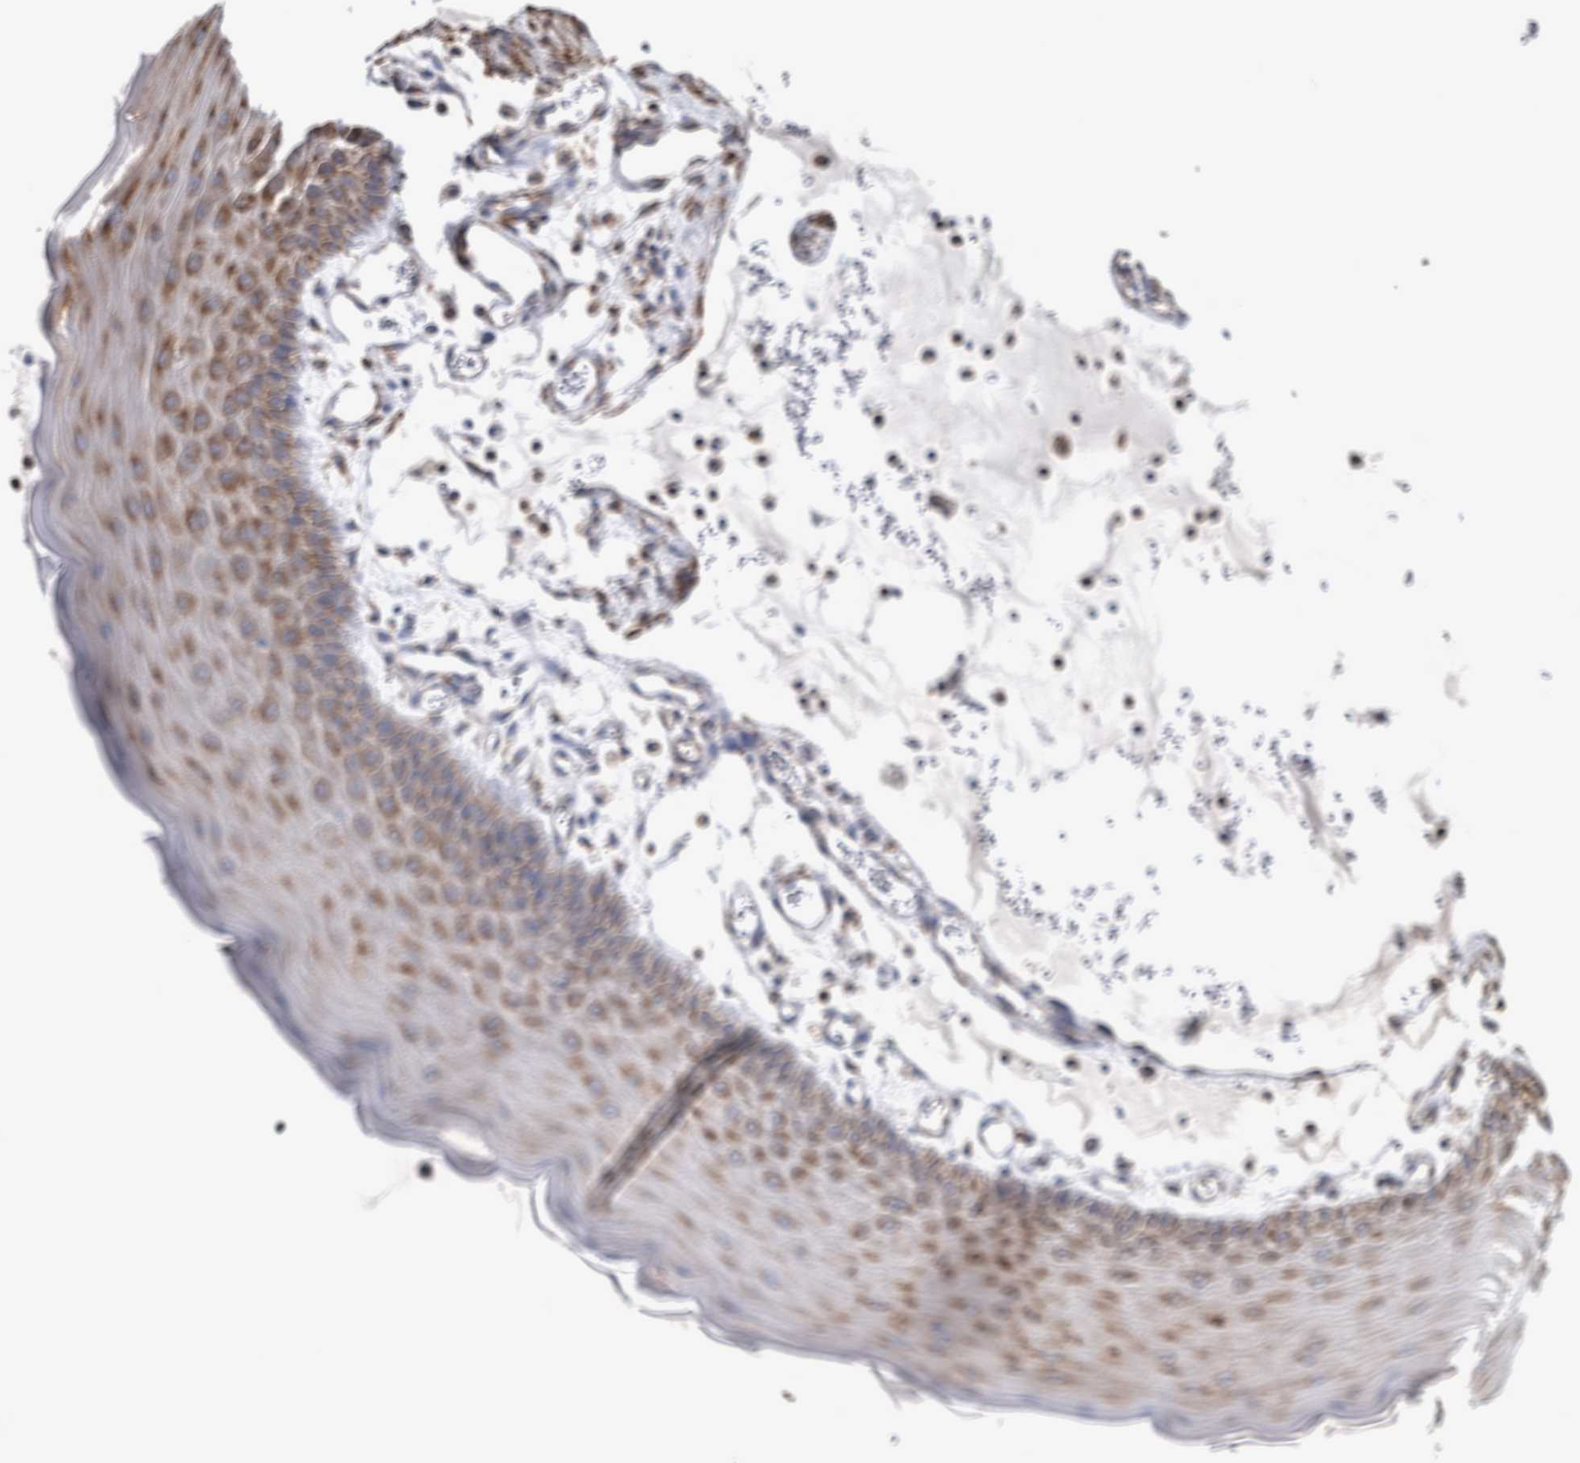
{"staining": {"intensity": "moderate", "quantity": ">75%", "location": "cytoplasmic/membranous"}, "tissue": "oral mucosa", "cell_type": "Squamous epithelial cells", "image_type": "normal", "snomed": [{"axis": "morphology", "description": "Normal tissue, NOS"}, {"axis": "topography", "description": "Oral tissue"}], "caption": "Squamous epithelial cells show moderate cytoplasmic/membranous staining in about >75% of cells in unremarkable oral mucosa. The staining was performed using DAB (3,3'-diaminobenzidine) to visualize the protein expression in brown, while the nuclei were stained in blue with hematoxylin (Magnification: 20x).", "gene": "FHIP2B", "patient": {"sex": "male", "age": 13}}